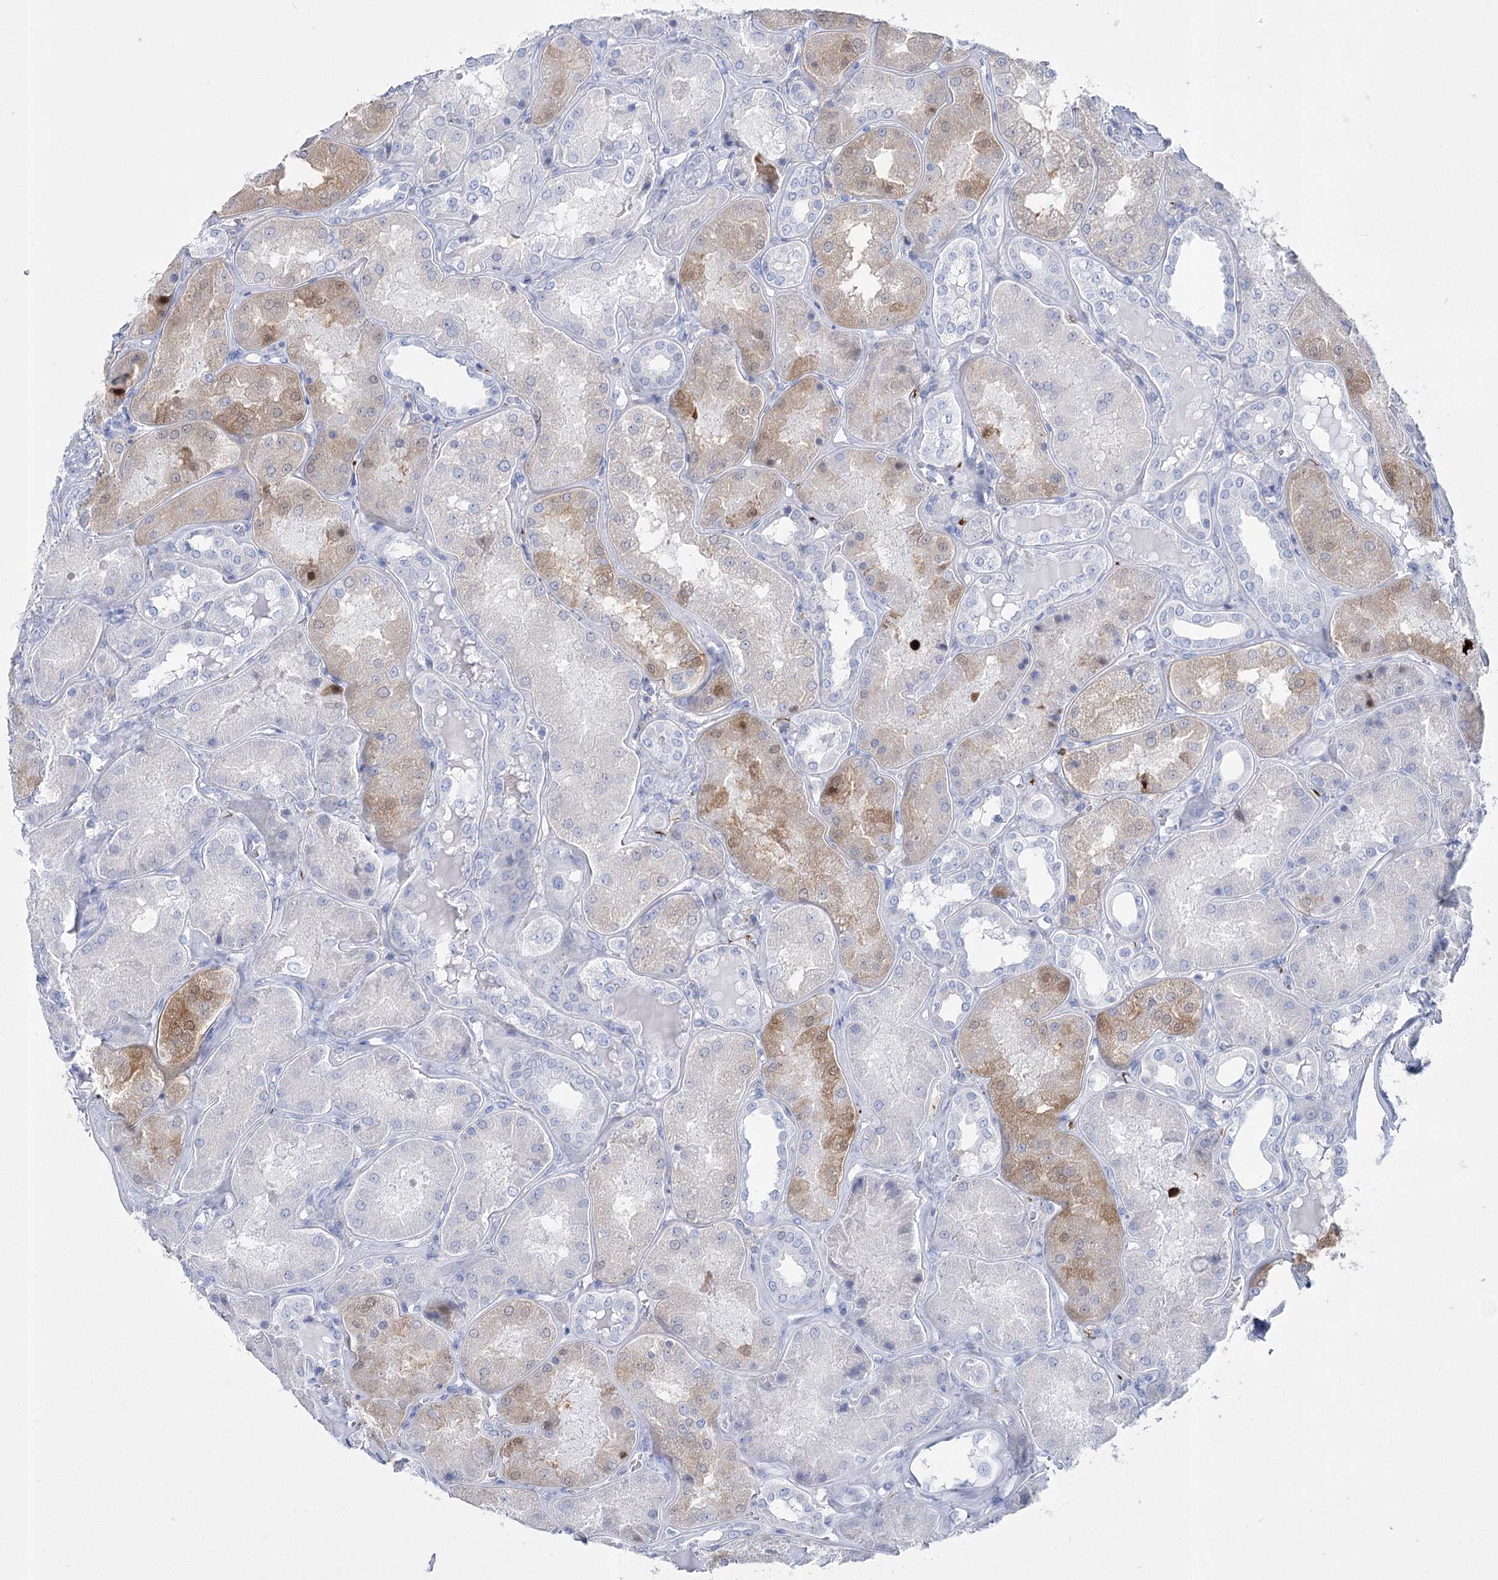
{"staining": {"intensity": "negative", "quantity": "none", "location": "none"}, "tissue": "kidney", "cell_type": "Cells in glomeruli", "image_type": "normal", "snomed": [{"axis": "morphology", "description": "Normal tissue, NOS"}, {"axis": "topography", "description": "Kidney"}], "caption": "This is an immunohistochemistry image of benign human kidney. There is no staining in cells in glomeruli.", "gene": "PCDHA1", "patient": {"sex": "female", "age": 56}}